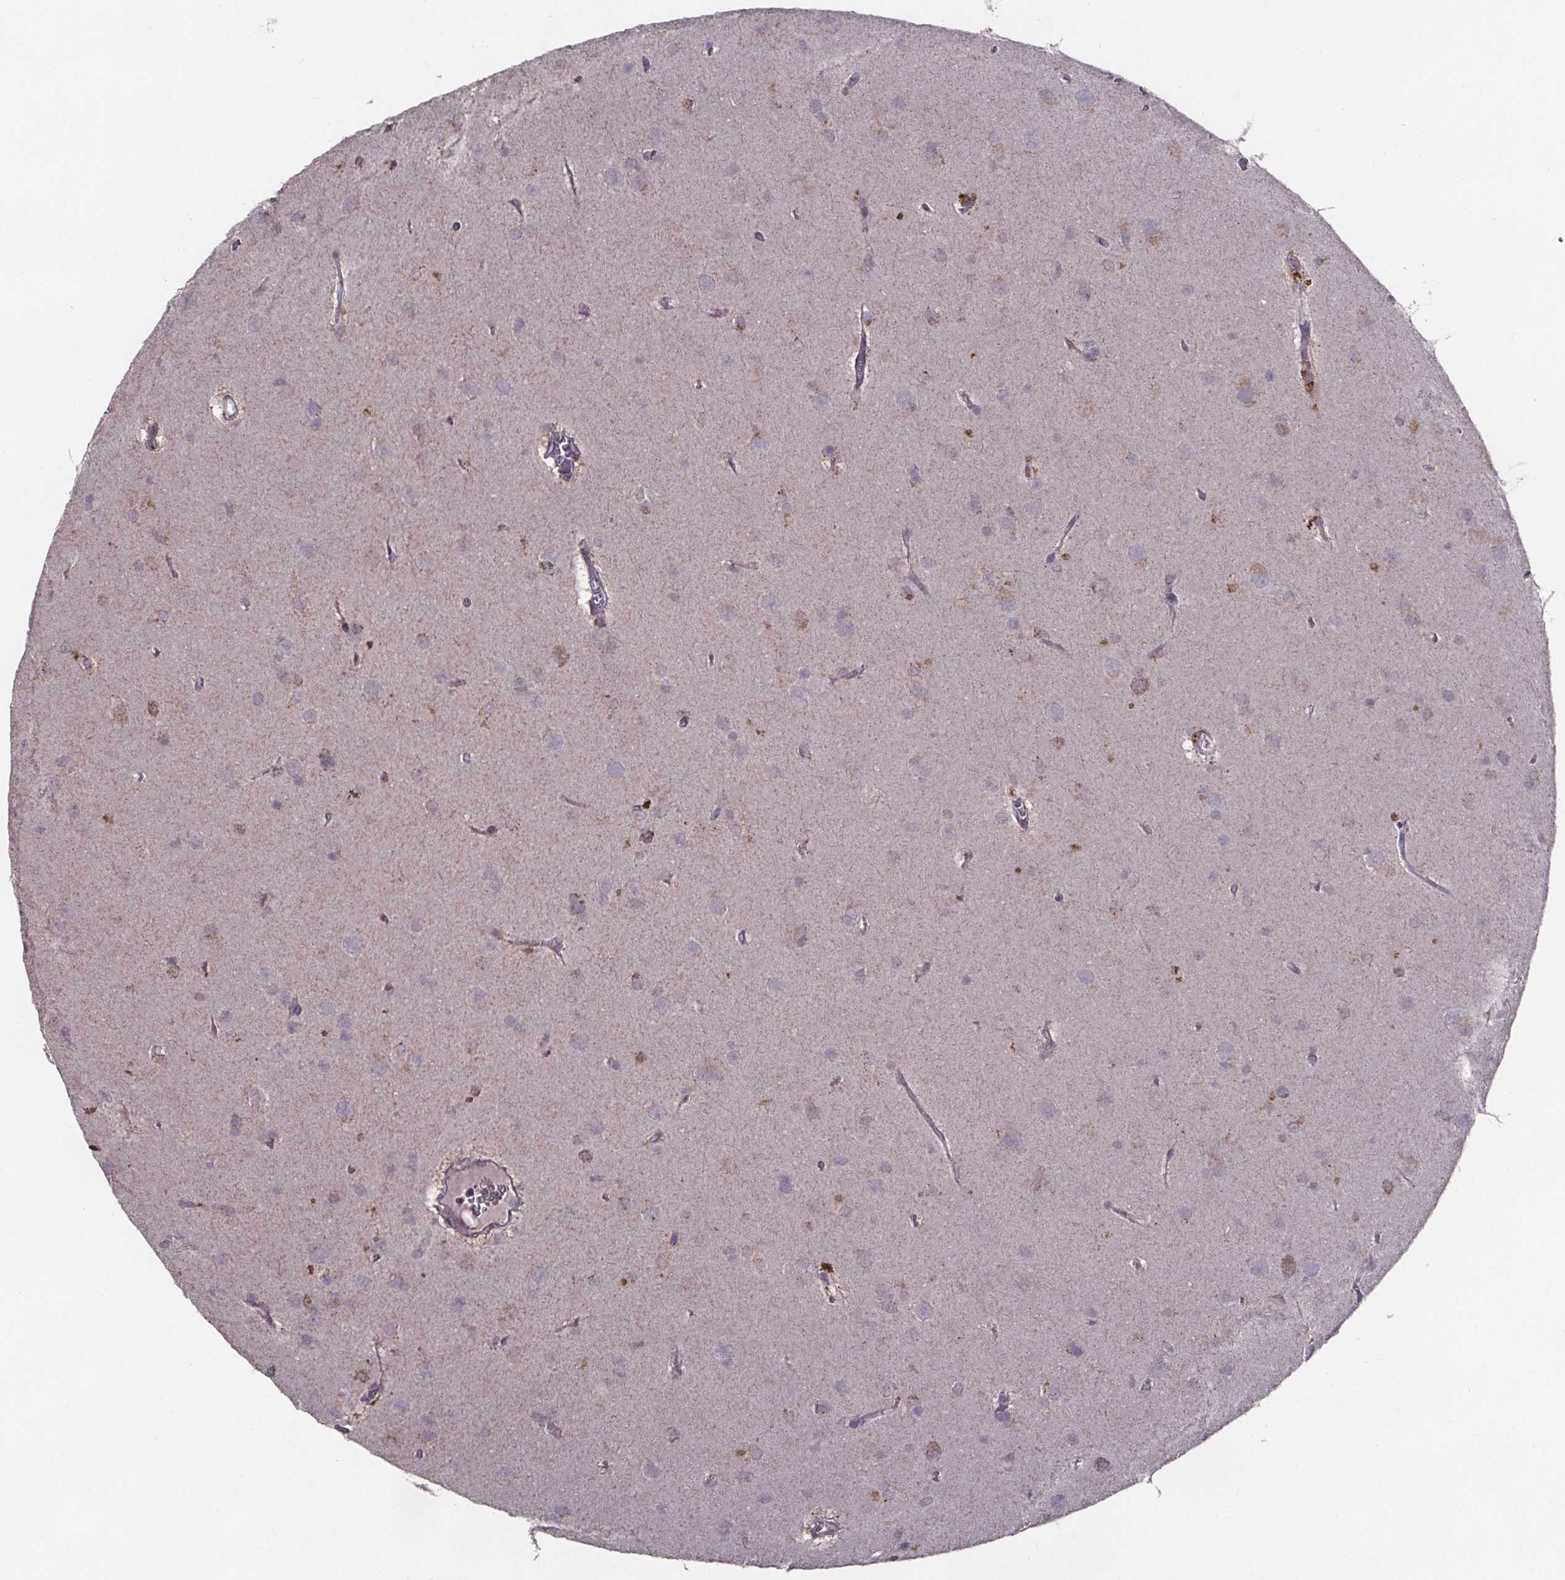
{"staining": {"intensity": "negative", "quantity": "none", "location": "none"}, "tissue": "glioma", "cell_type": "Tumor cells", "image_type": "cancer", "snomed": [{"axis": "morphology", "description": "Glioma, malignant, Low grade"}, {"axis": "topography", "description": "Brain"}], "caption": "This is a histopathology image of IHC staining of low-grade glioma (malignant), which shows no expression in tumor cells.", "gene": "PALLD", "patient": {"sex": "male", "age": 58}}